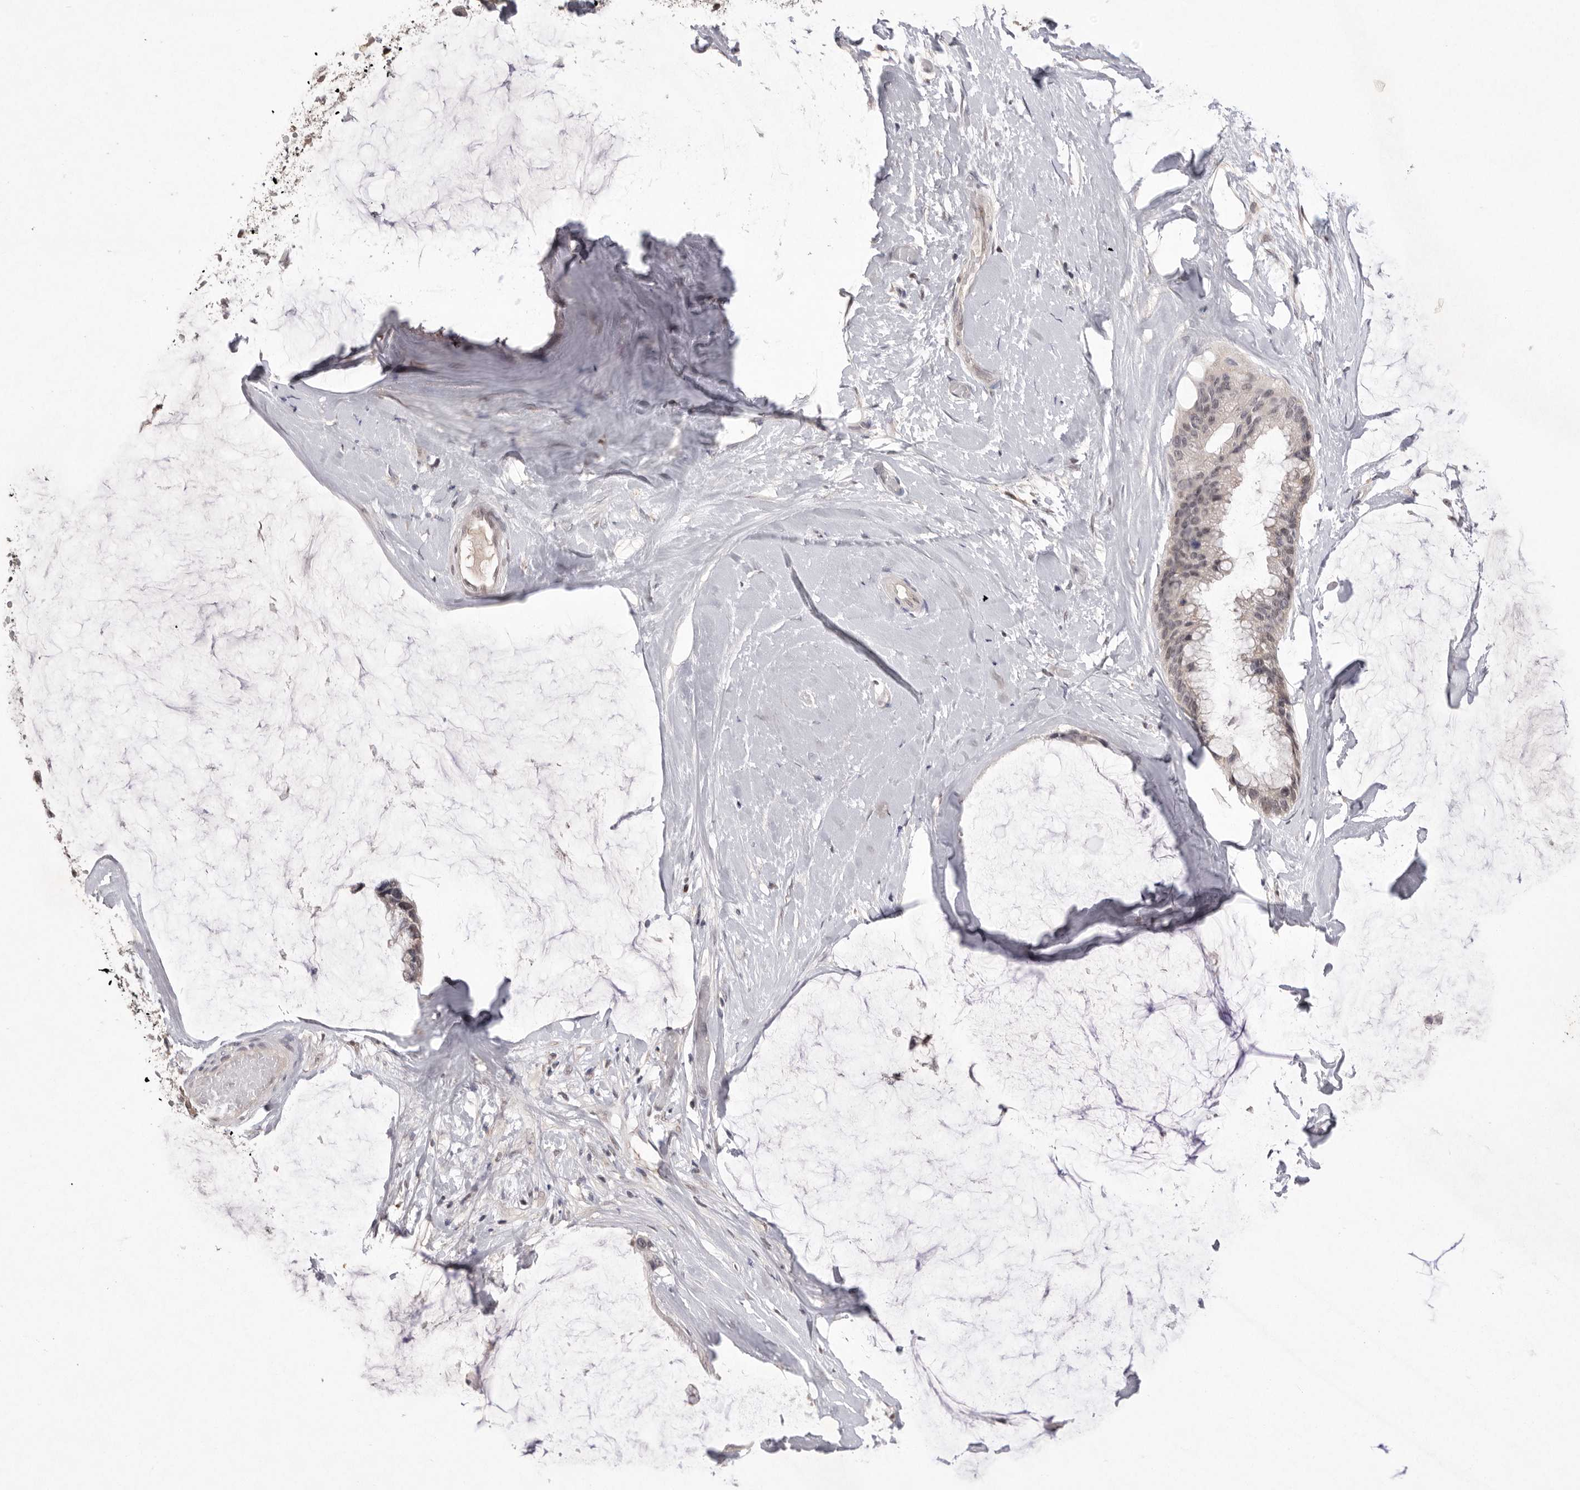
{"staining": {"intensity": "weak", "quantity": "25%-75%", "location": "nuclear"}, "tissue": "ovarian cancer", "cell_type": "Tumor cells", "image_type": "cancer", "snomed": [{"axis": "morphology", "description": "Cystadenocarcinoma, mucinous, NOS"}, {"axis": "topography", "description": "Ovary"}], "caption": "Immunohistochemical staining of human ovarian mucinous cystadenocarcinoma shows low levels of weak nuclear expression in about 25%-75% of tumor cells. Immunohistochemistry stains the protein of interest in brown and the nuclei are stained blue.", "gene": "HUS1", "patient": {"sex": "female", "age": 39}}